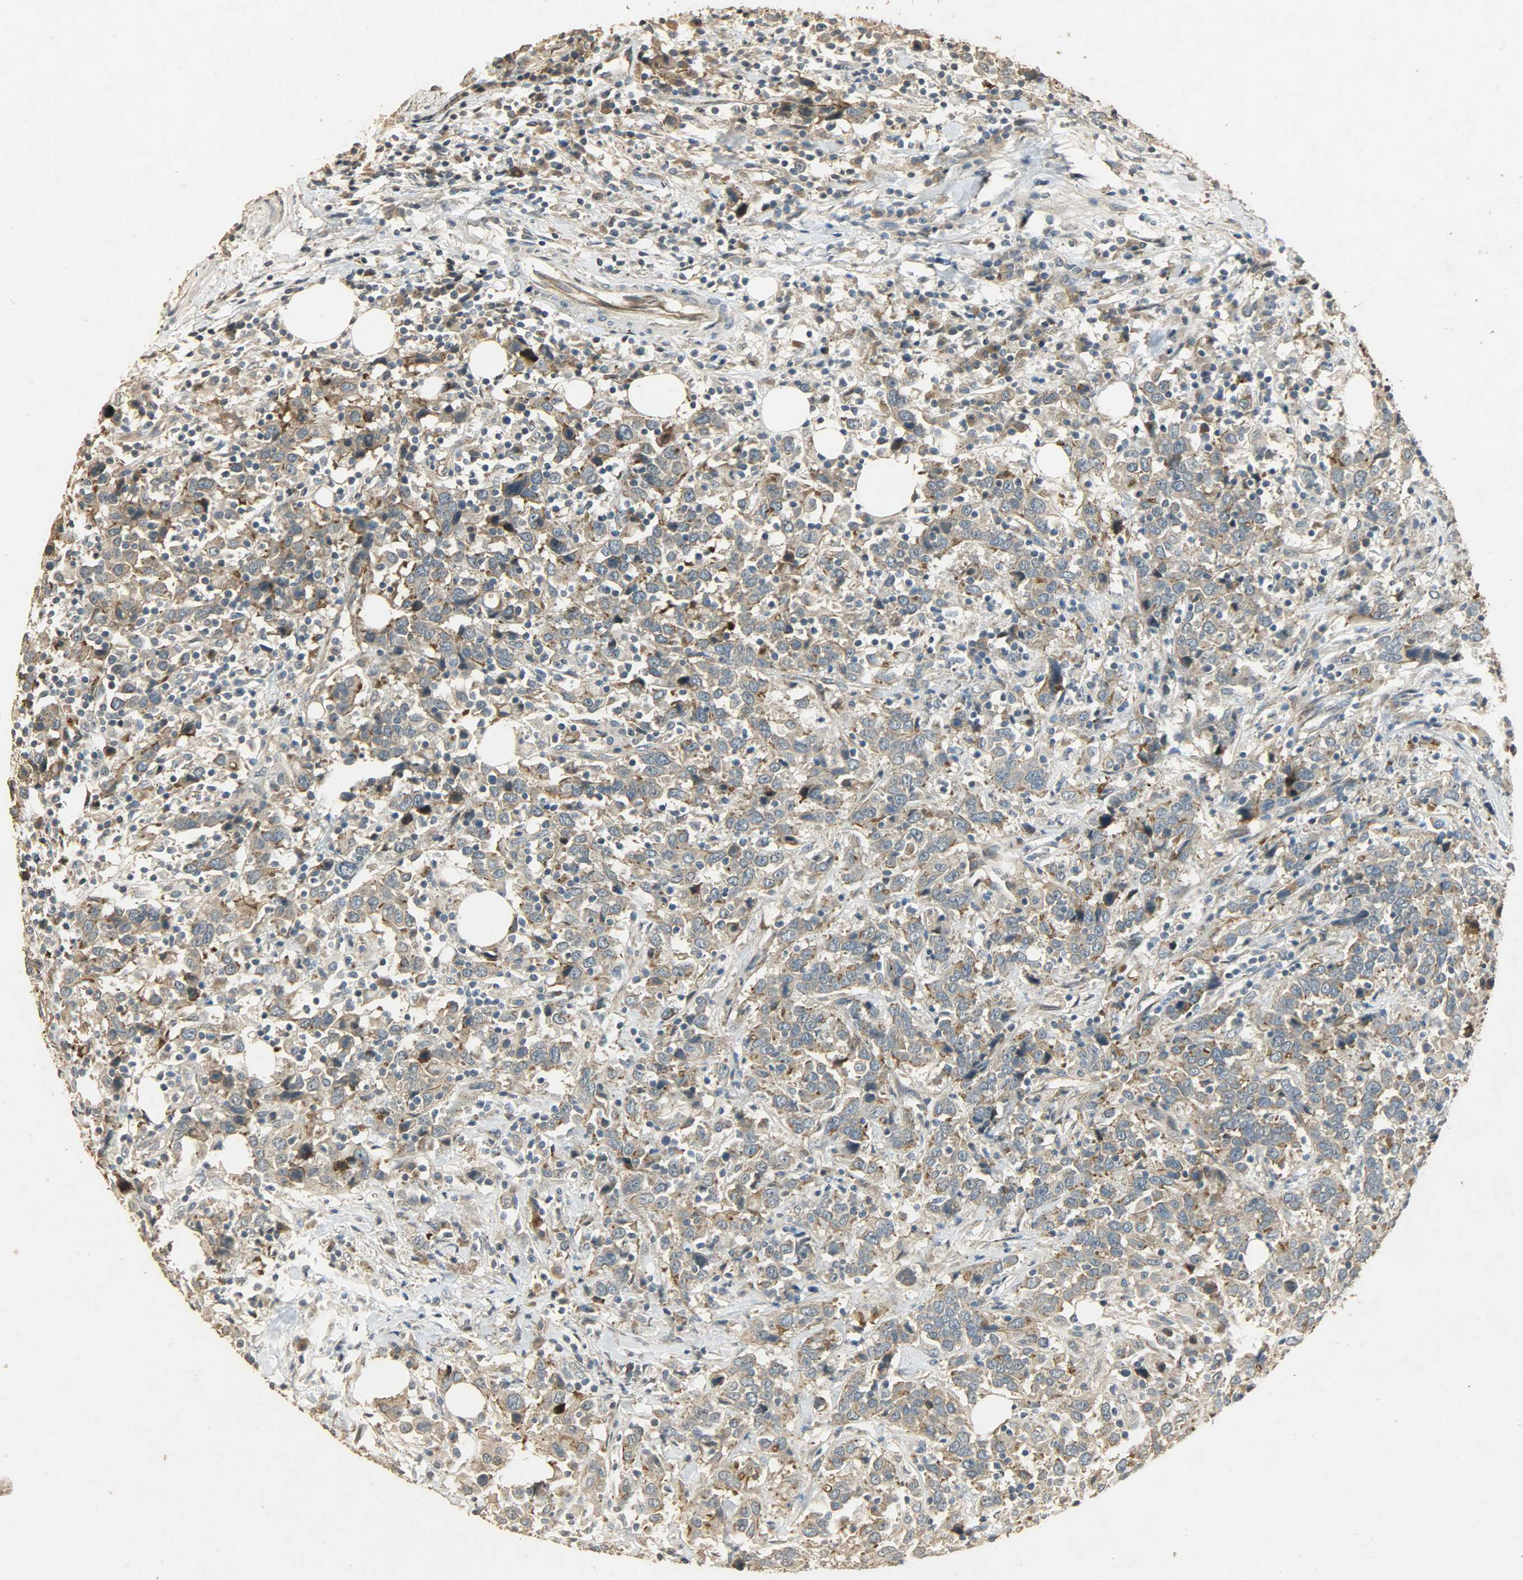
{"staining": {"intensity": "moderate", "quantity": ">75%", "location": "cytoplasmic/membranous"}, "tissue": "urothelial cancer", "cell_type": "Tumor cells", "image_type": "cancer", "snomed": [{"axis": "morphology", "description": "Urothelial carcinoma, High grade"}, {"axis": "topography", "description": "Urinary bladder"}], "caption": "Immunohistochemistry histopathology image of human urothelial cancer stained for a protein (brown), which reveals medium levels of moderate cytoplasmic/membranous staining in approximately >75% of tumor cells.", "gene": "ATP2B1", "patient": {"sex": "male", "age": 61}}